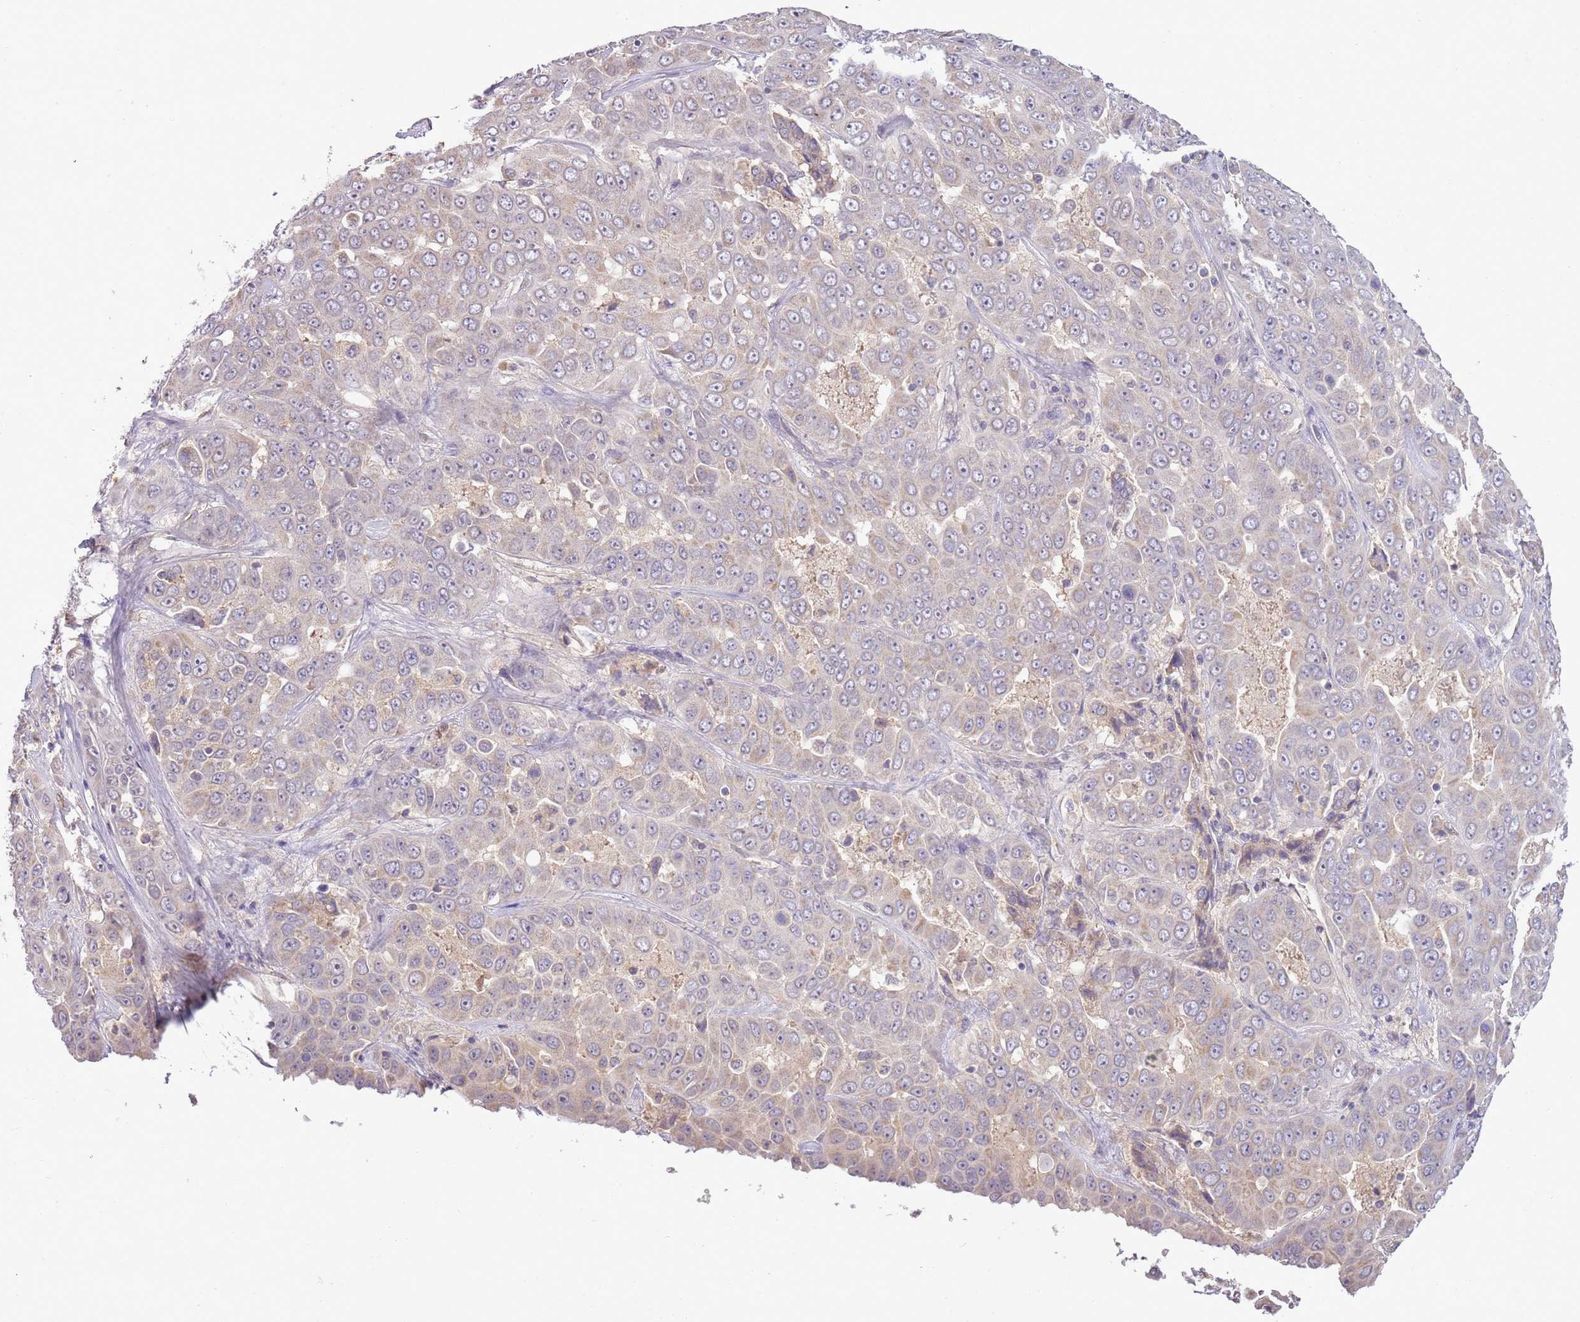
{"staining": {"intensity": "negative", "quantity": "none", "location": "none"}, "tissue": "liver cancer", "cell_type": "Tumor cells", "image_type": "cancer", "snomed": [{"axis": "morphology", "description": "Cholangiocarcinoma"}, {"axis": "topography", "description": "Liver"}], "caption": "This is an immunohistochemistry photomicrograph of human cholangiocarcinoma (liver). There is no expression in tumor cells.", "gene": "SKOR2", "patient": {"sex": "female", "age": 52}}